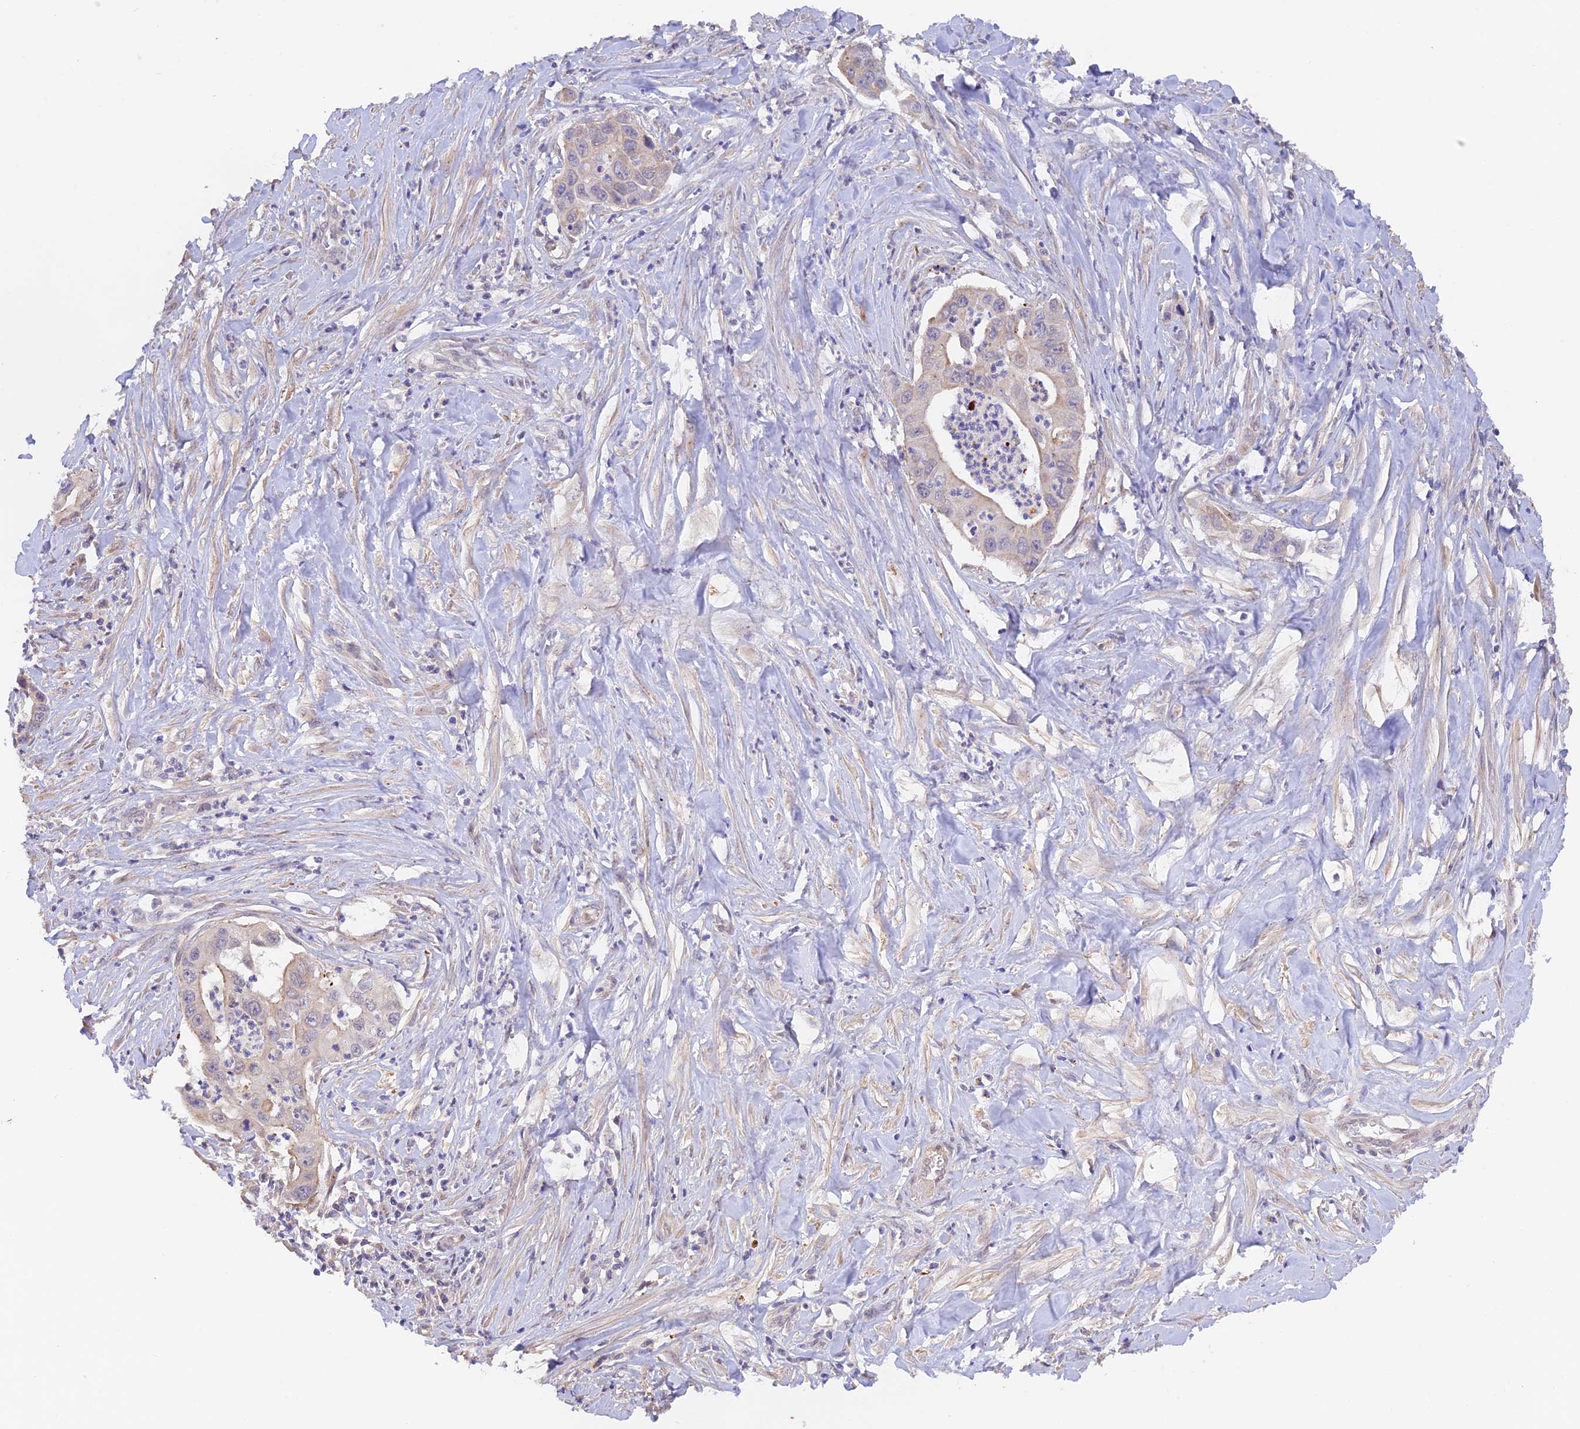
{"staining": {"intensity": "moderate", "quantity": "<25%", "location": "cytoplasmic/membranous"}, "tissue": "pancreatic cancer", "cell_type": "Tumor cells", "image_type": "cancer", "snomed": [{"axis": "morphology", "description": "Adenocarcinoma, NOS"}, {"axis": "topography", "description": "Pancreas"}], "caption": "Protein analysis of adenocarcinoma (pancreatic) tissue reveals moderate cytoplasmic/membranous expression in approximately <25% of tumor cells. (DAB IHC, brown staining for protein, blue staining for nuclei).", "gene": "CAMSAP3", "patient": {"sex": "male", "age": 73}}